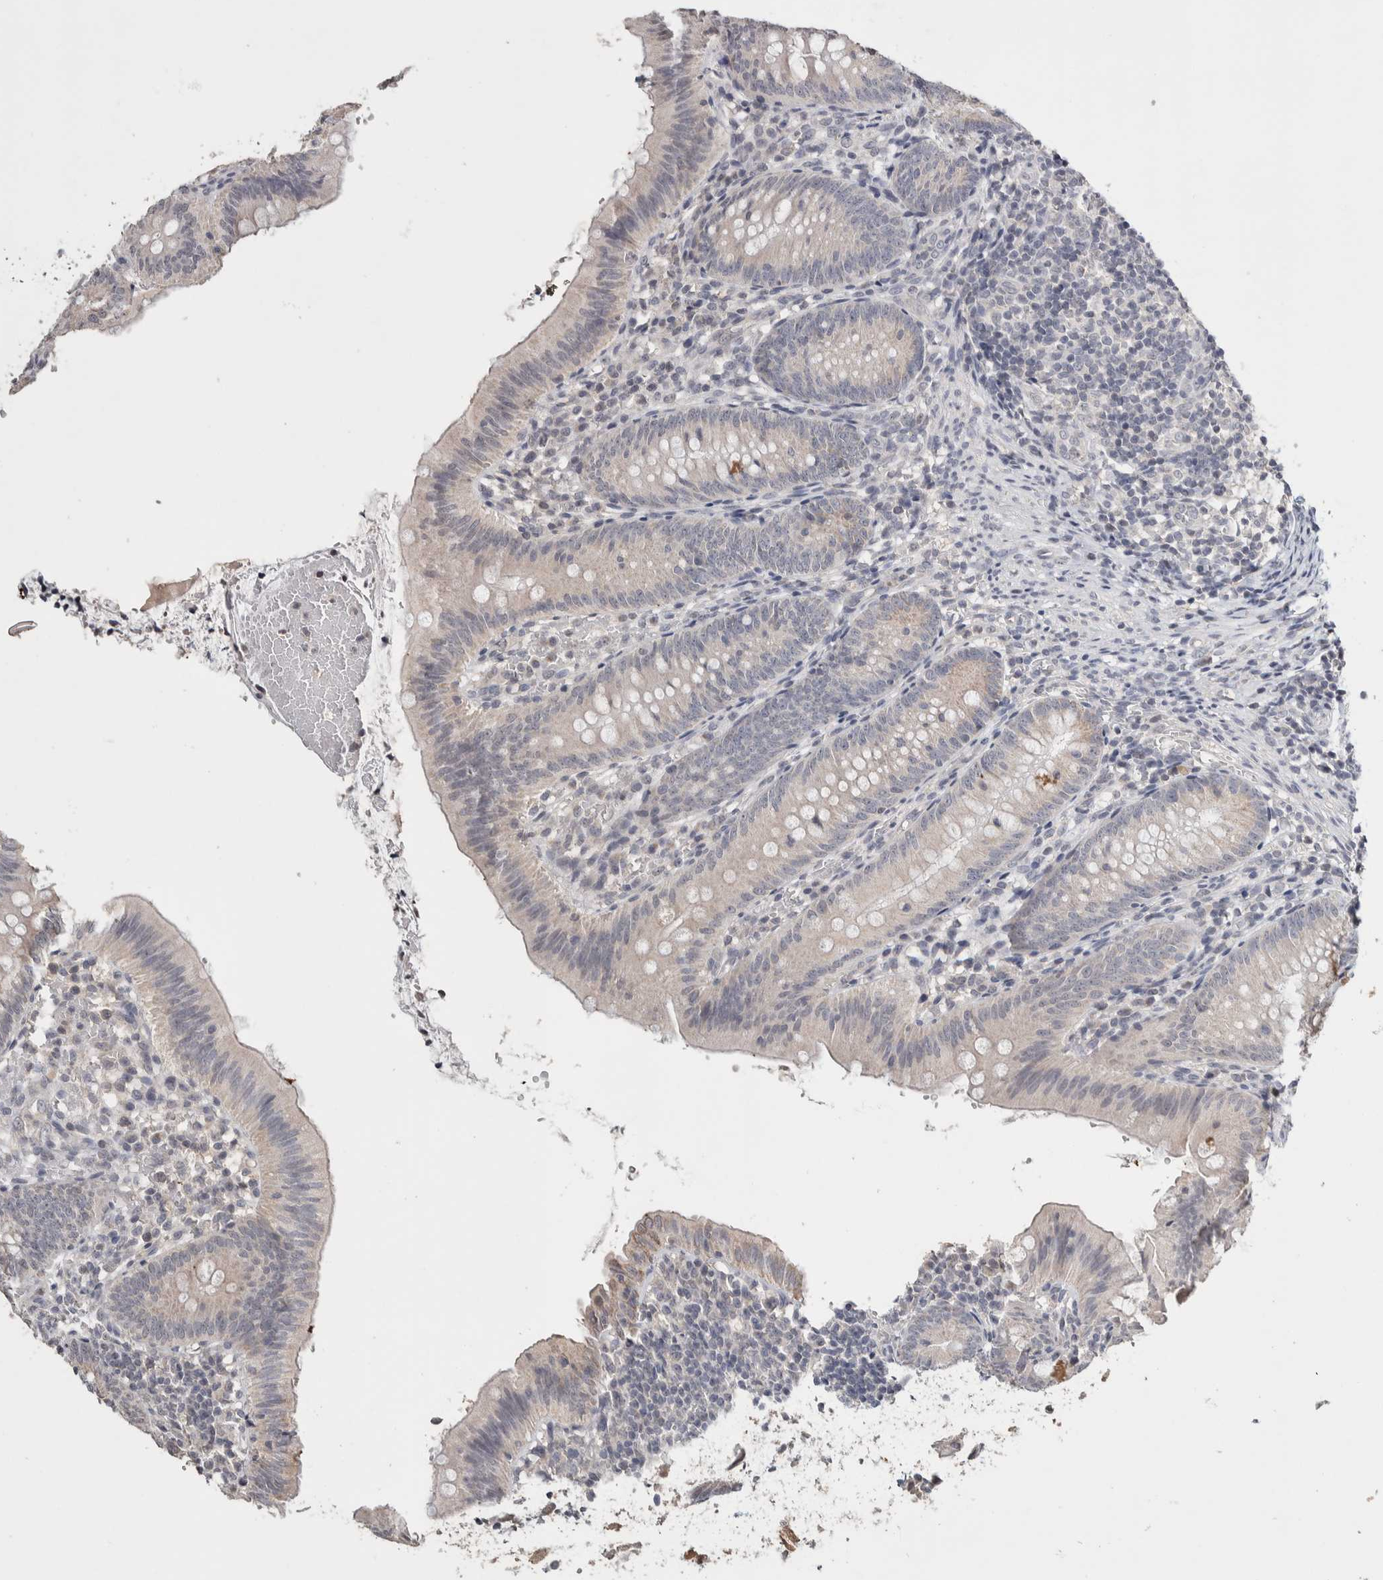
{"staining": {"intensity": "weak", "quantity": "<25%", "location": "cytoplasmic/membranous"}, "tissue": "appendix", "cell_type": "Glandular cells", "image_type": "normal", "snomed": [{"axis": "morphology", "description": "Normal tissue, NOS"}, {"axis": "topography", "description": "Appendix"}], "caption": "The image demonstrates no significant positivity in glandular cells of appendix.", "gene": "CRAT", "patient": {"sex": "male", "age": 1}}